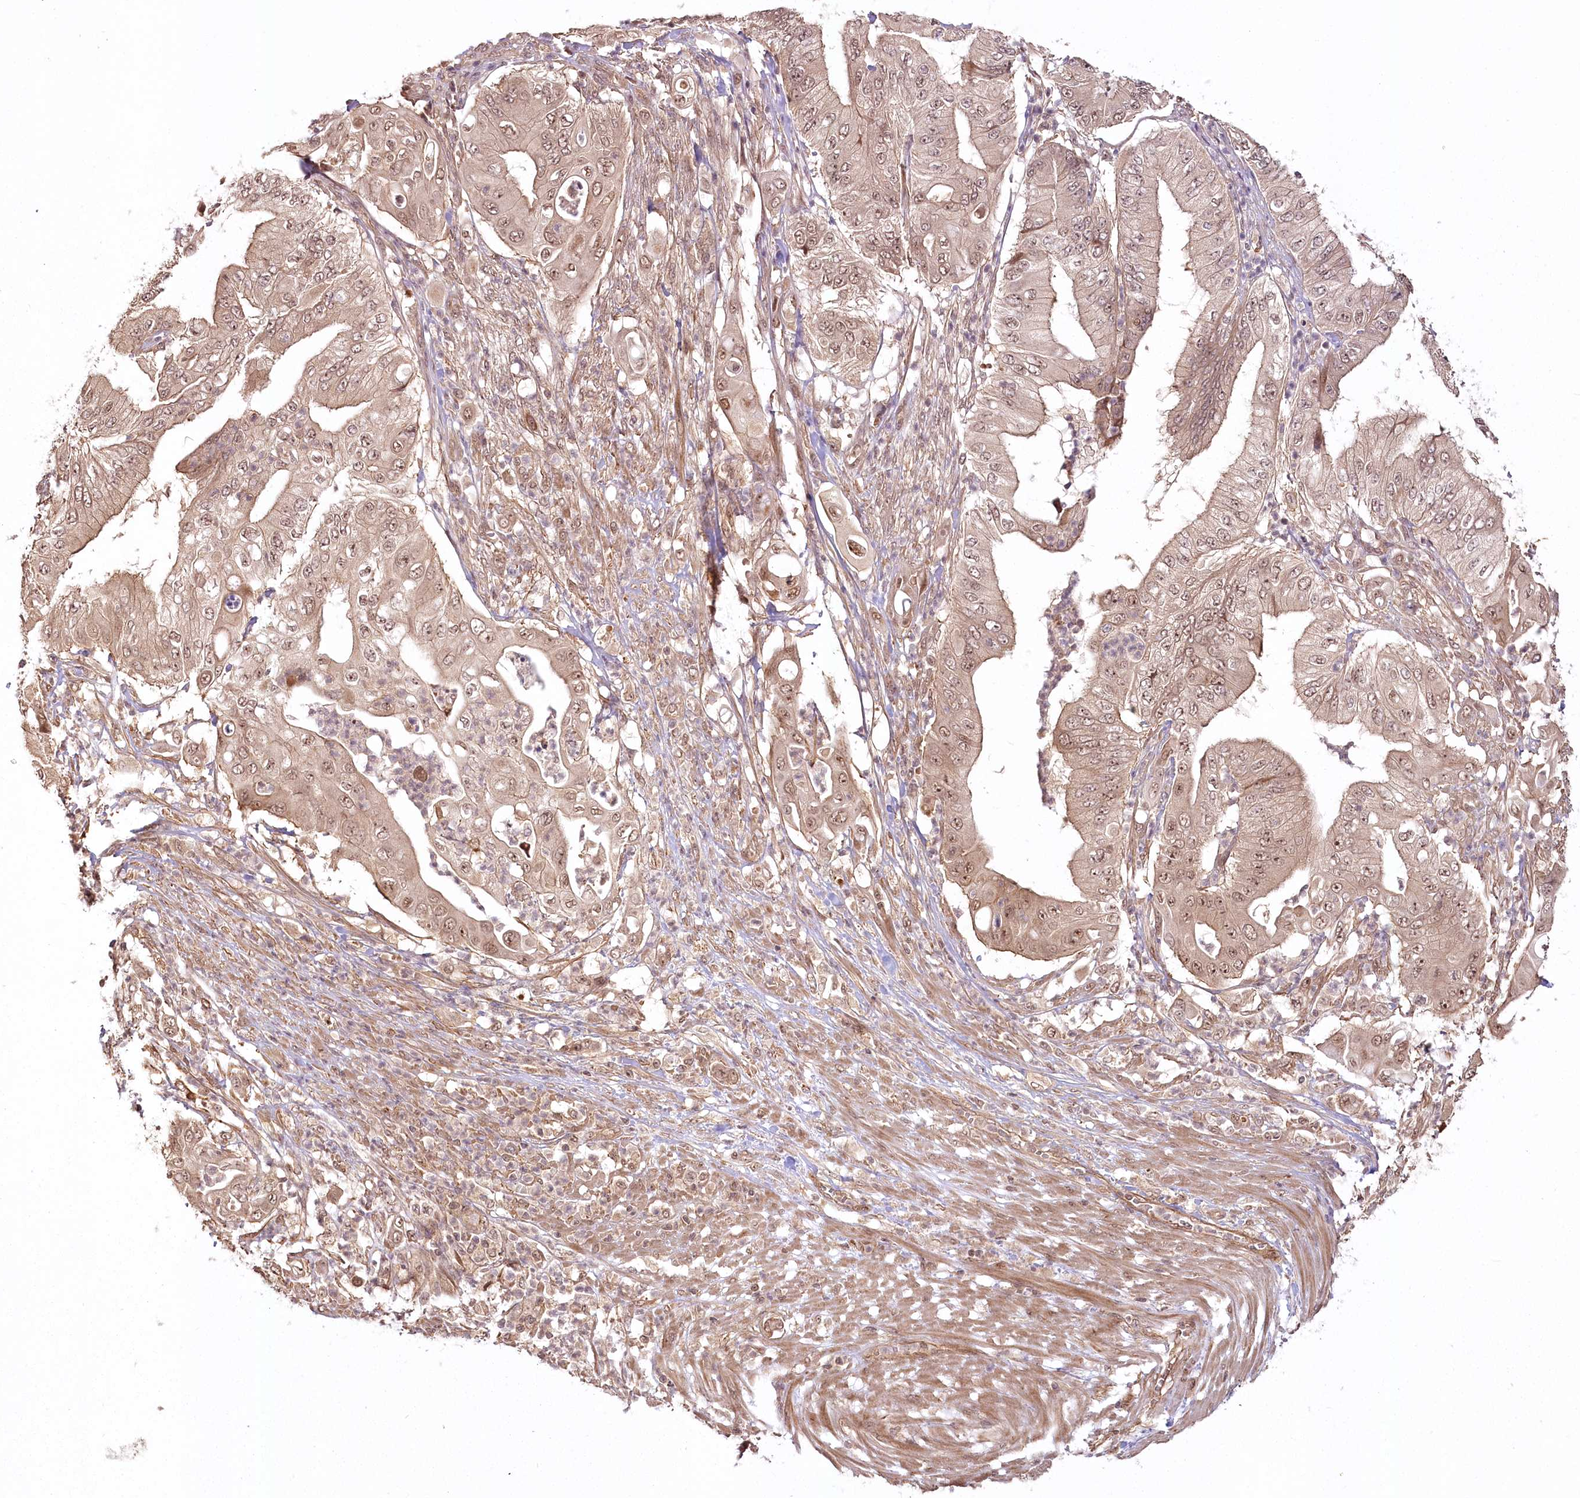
{"staining": {"intensity": "moderate", "quantity": ">75%", "location": "cytoplasmic/membranous,nuclear"}, "tissue": "pancreatic cancer", "cell_type": "Tumor cells", "image_type": "cancer", "snomed": [{"axis": "morphology", "description": "Adenocarcinoma, NOS"}, {"axis": "topography", "description": "Pancreas"}], "caption": "Human pancreatic cancer stained for a protein (brown) demonstrates moderate cytoplasmic/membranous and nuclear positive staining in about >75% of tumor cells.", "gene": "R3HDM2", "patient": {"sex": "female", "age": 77}}